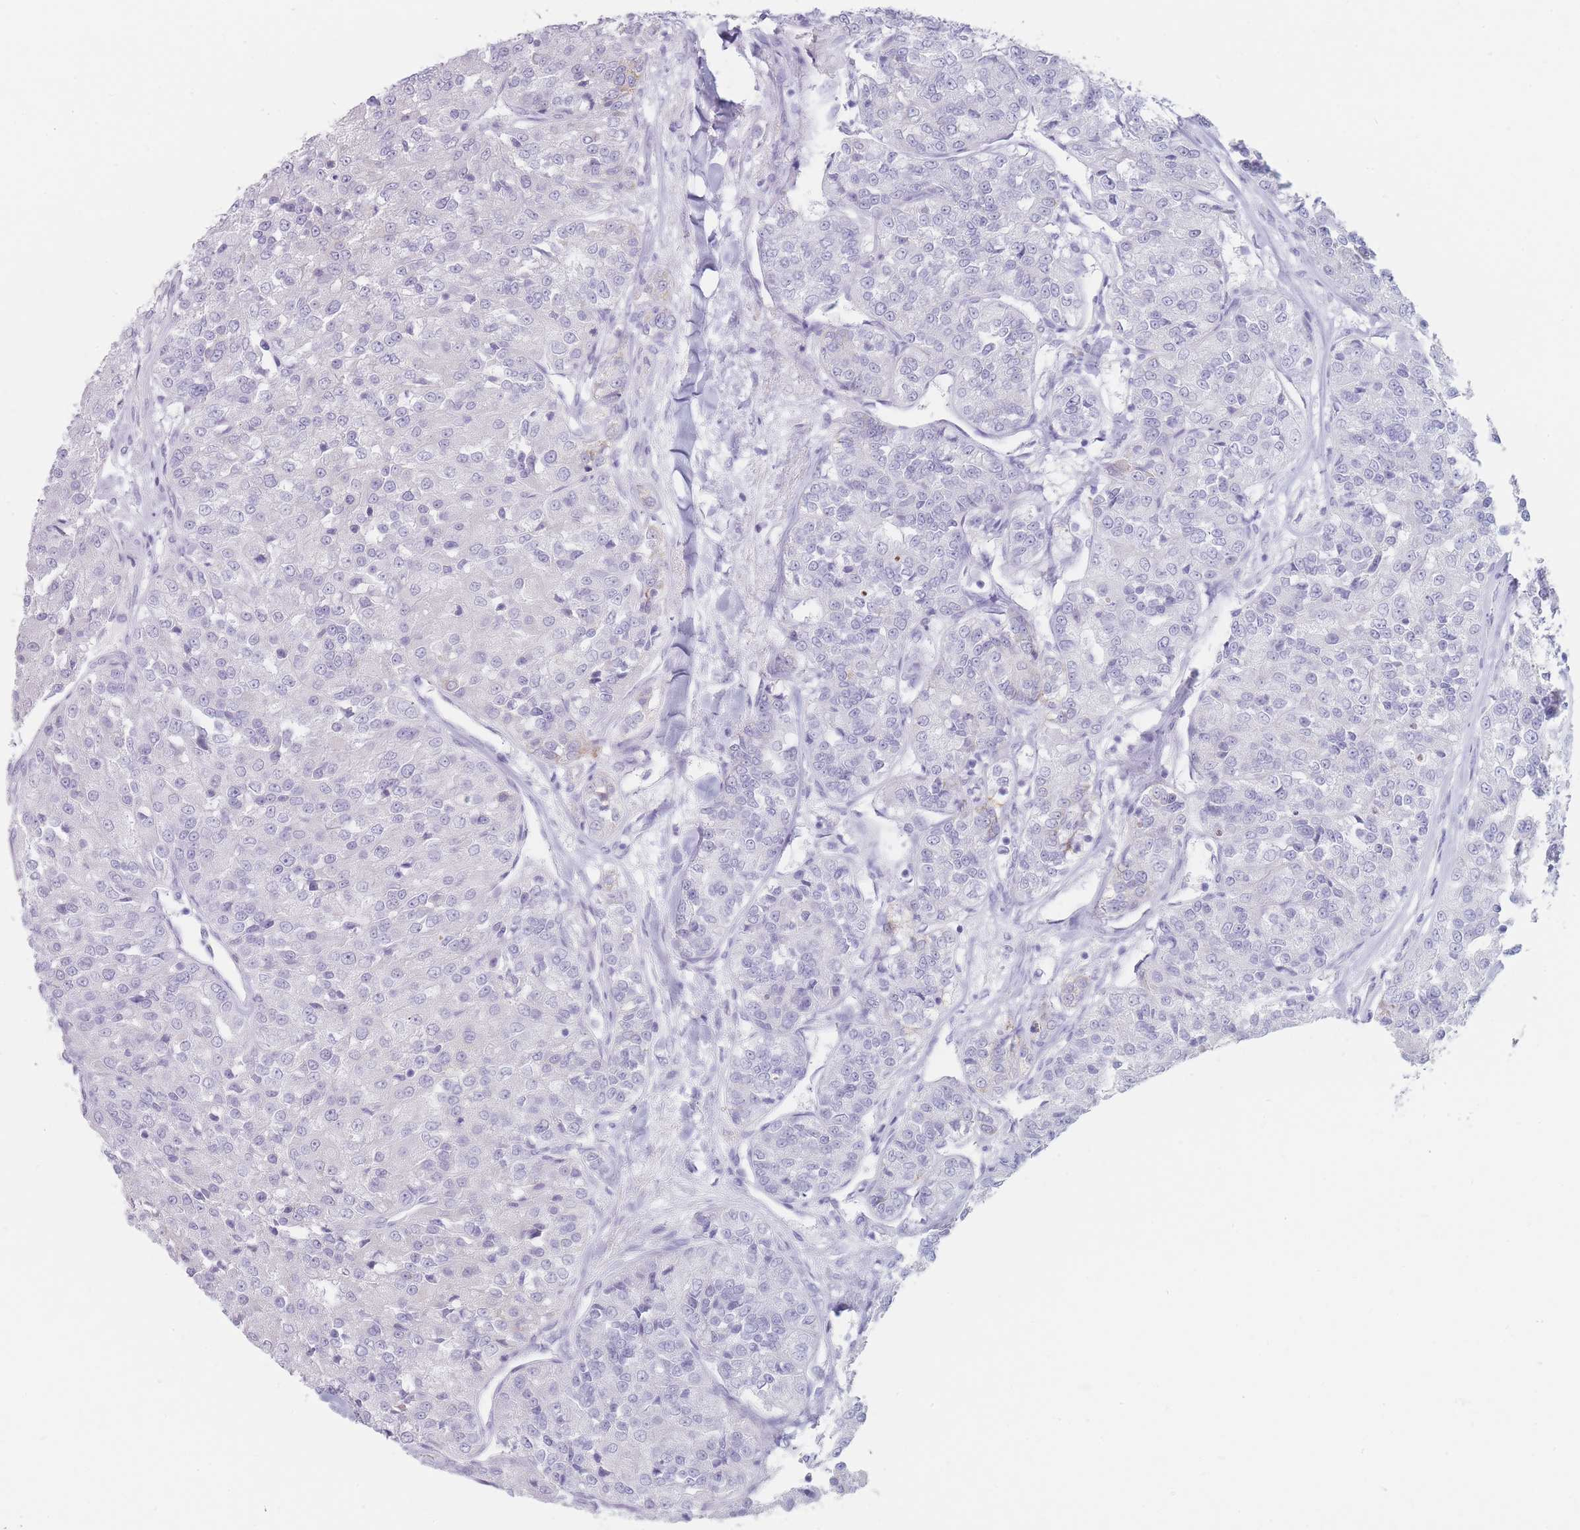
{"staining": {"intensity": "negative", "quantity": "none", "location": "none"}, "tissue": "renal cancer", "cell_type": "Tumor cells", "image_type": "cancer", "snomed": [{"axis": "morphology", "description": "Adenocarcinoma, NOS"}, {"axis": "topography", "description": "Kidney"}], "caption": "DAB (3,3'-diaminobenzidine) immunohistochemical staining of human adenocarcinoma (renal) exhibits no significant staining in tumor cells. (Stains: DAB immunohistochemistry with hematoxylin counter stain, Microscopy: brightfield microscopy at high magnification).", "gene": "GPR12", "patient": {"sex": "female", "age": 63}}